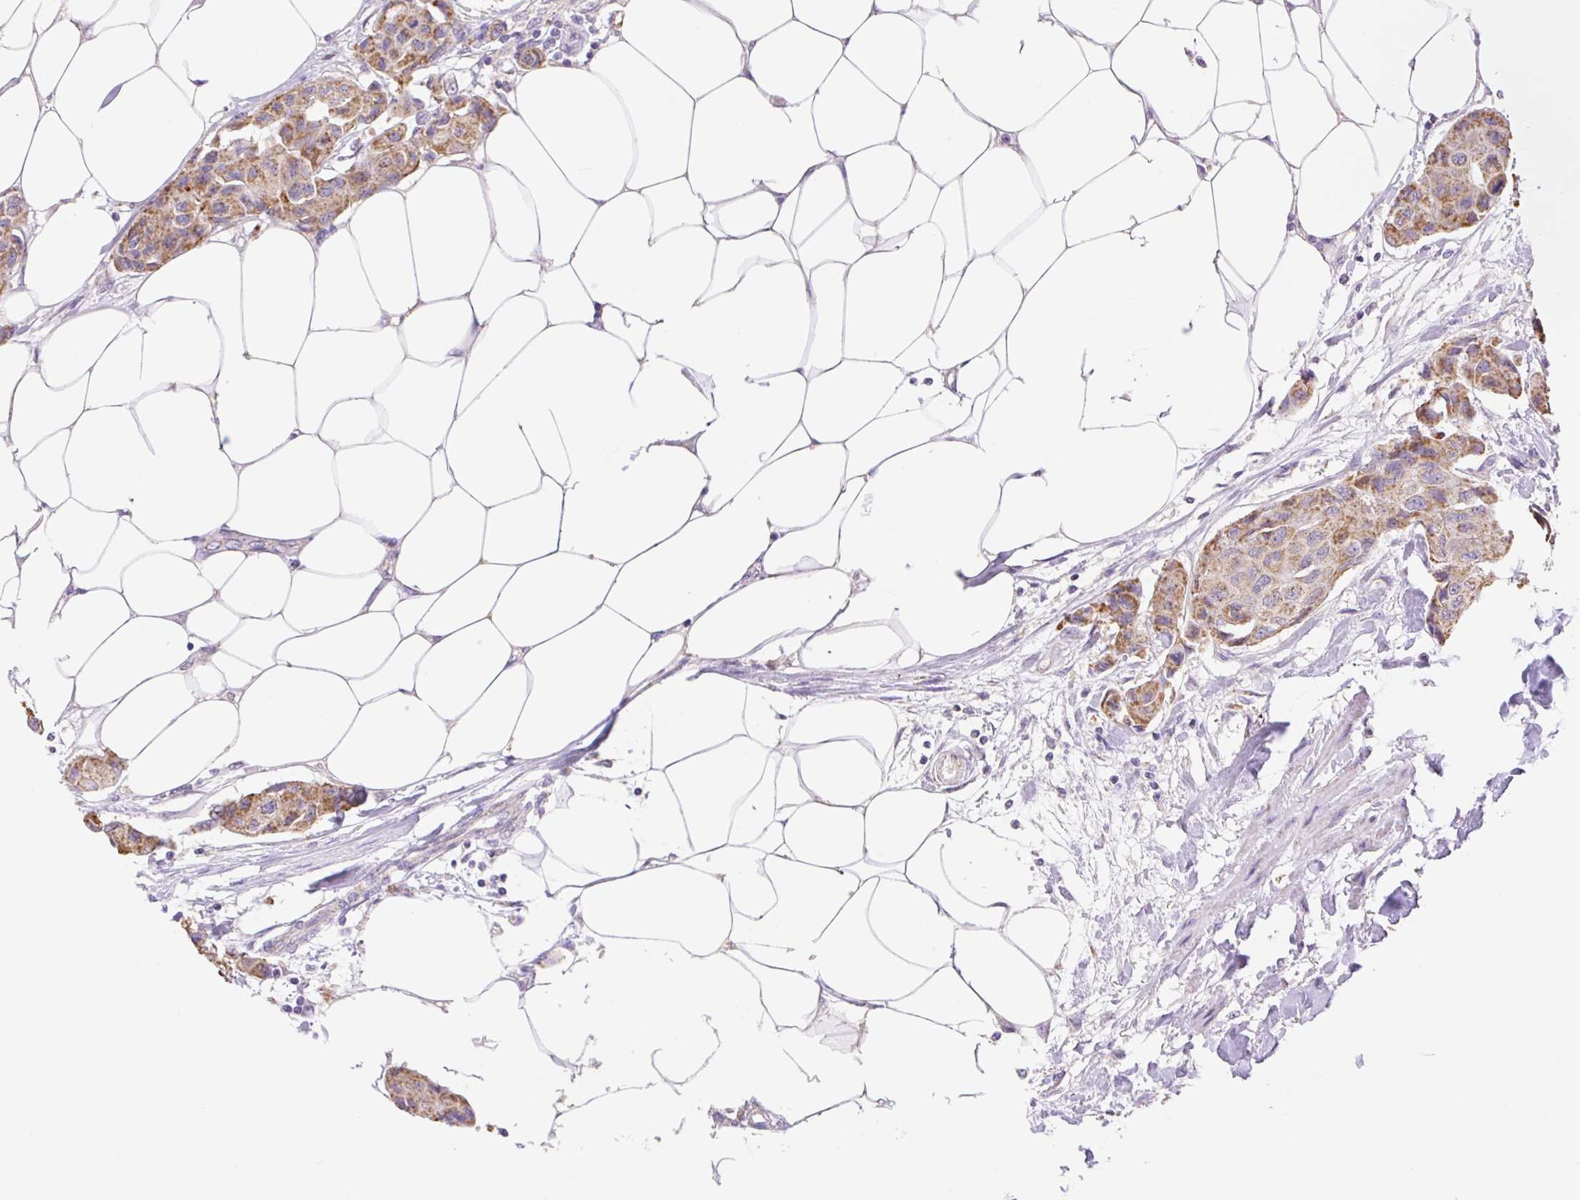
{"staining": {"intensity": "moderate", "quantity": ">75%", "location": "cytoplasmic/membranous"}, "tissue": "breast cancer", "cell_type": "Tumor cells", "image_type": "cancer", "snomed": [{"axis": "morphology", "description": "Duct carcinoma"}, {"axis": "topography", "description": "Breast"}, {"axis": "topography", "description": "Lymph node"}], "caption": "Protein expression analysis of breast cancer (invasive ductal carcinoma) displays moderate cytoplasmic/membranous staining in about >75% of tumor cells.", "gene": "COPZ2", "patient": {"sex": "female", "age": 80}}